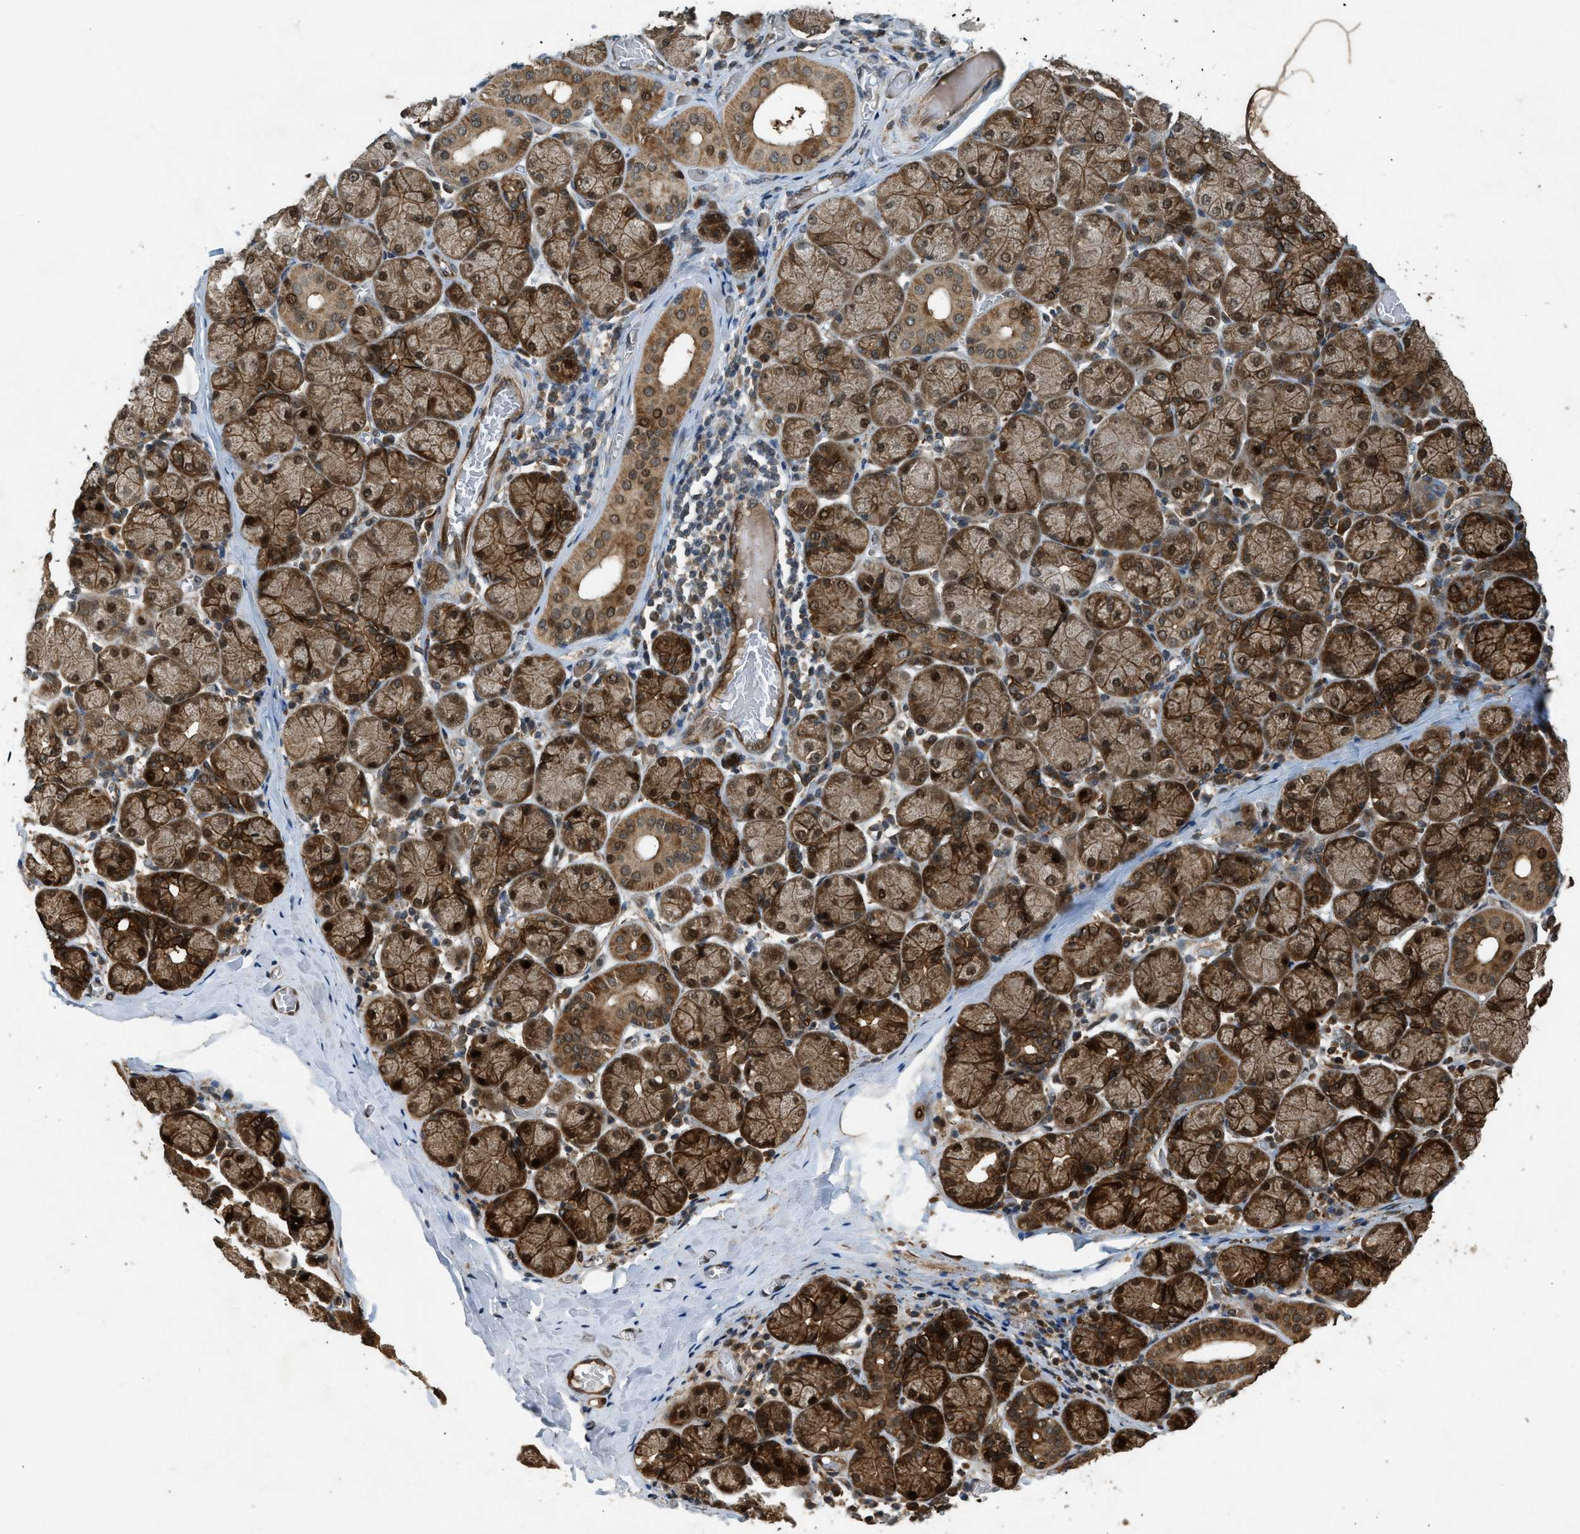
{"staining": {"intensity": "strong", "quantity": ">75%", "location": "cytoplasmic/membranous,nuclear"}, "tissue": "salivary gland", "cell_type": "Glandular cells", "image_type": "normal", "snomed": [{"axis": "morphology", "description": "Normal tissue, NOS"}, {"axis": "topography", "description": "Salivary gland"}], "caption": "Unremarkable salivary gland was stained to show a protein in brown. There is high levels of strong cytoplasmic/membranous,nuclear positivity in about >75% of glandular cells. (DAB IHC, brown staining for protein, blue staining for nuclei).", "gene": "TXNL1", "patient": {"sex": "female", "age": 24}}